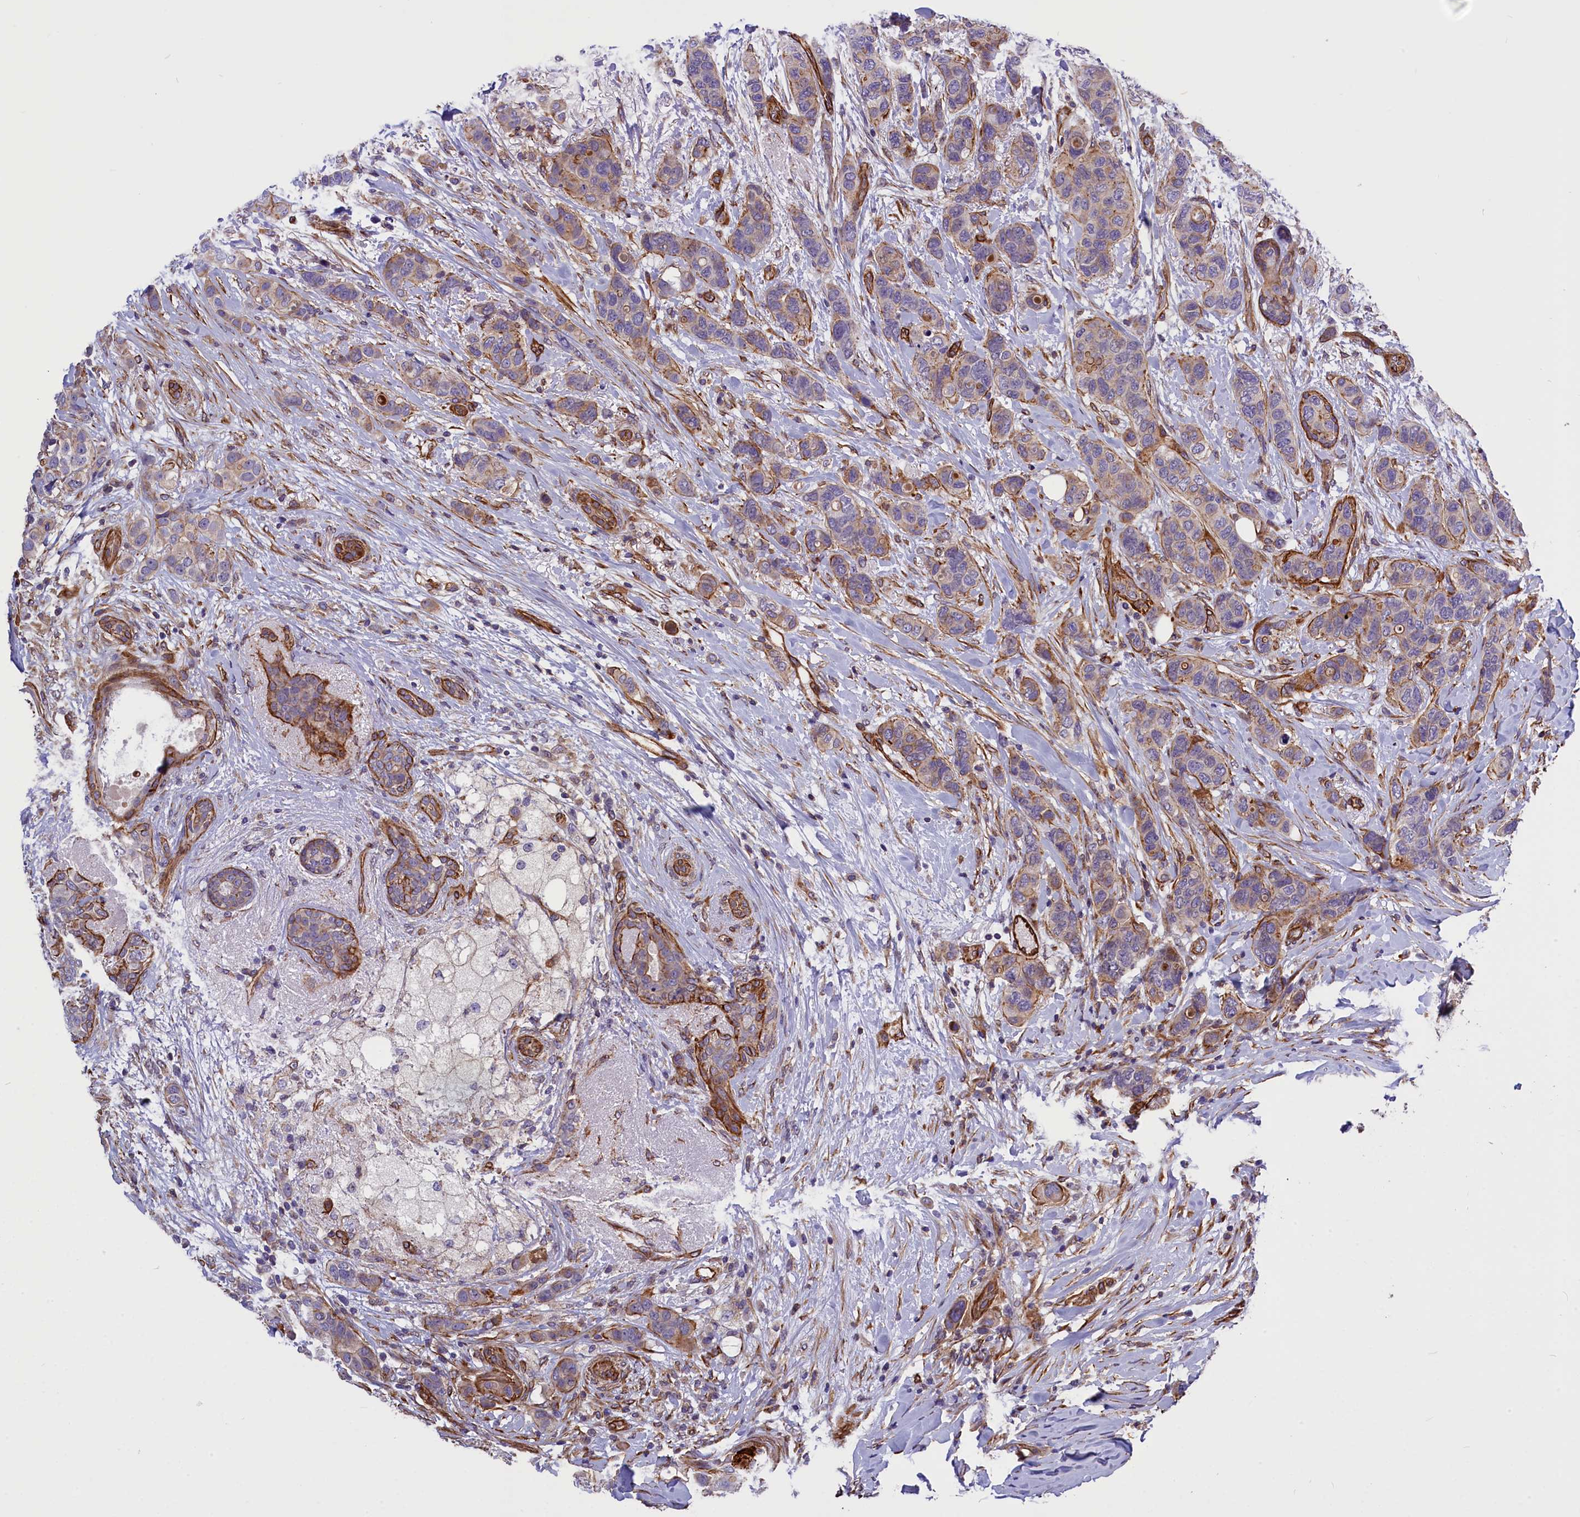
{"staining": {"intensity": "weak", "quantity": ">75%", "location": "cytoplasmic/membranous"}, "tissue": "breast cancer", "cell_type": "Tumor cells", "image_type": "cancer", "snomed": [{"axis": "morphology", "description": "Lobular carcinoma"}, {"axis": "topography", "description": "Breast"}], "caption": "Approximately >75% of tumor cells in human breast cancer show weak cytoplasmic/membranous protein positivity as visualized by brown immunohistochemical staining.", "gene": "MED20", "patient": {"sex": "female", "age": 51}}